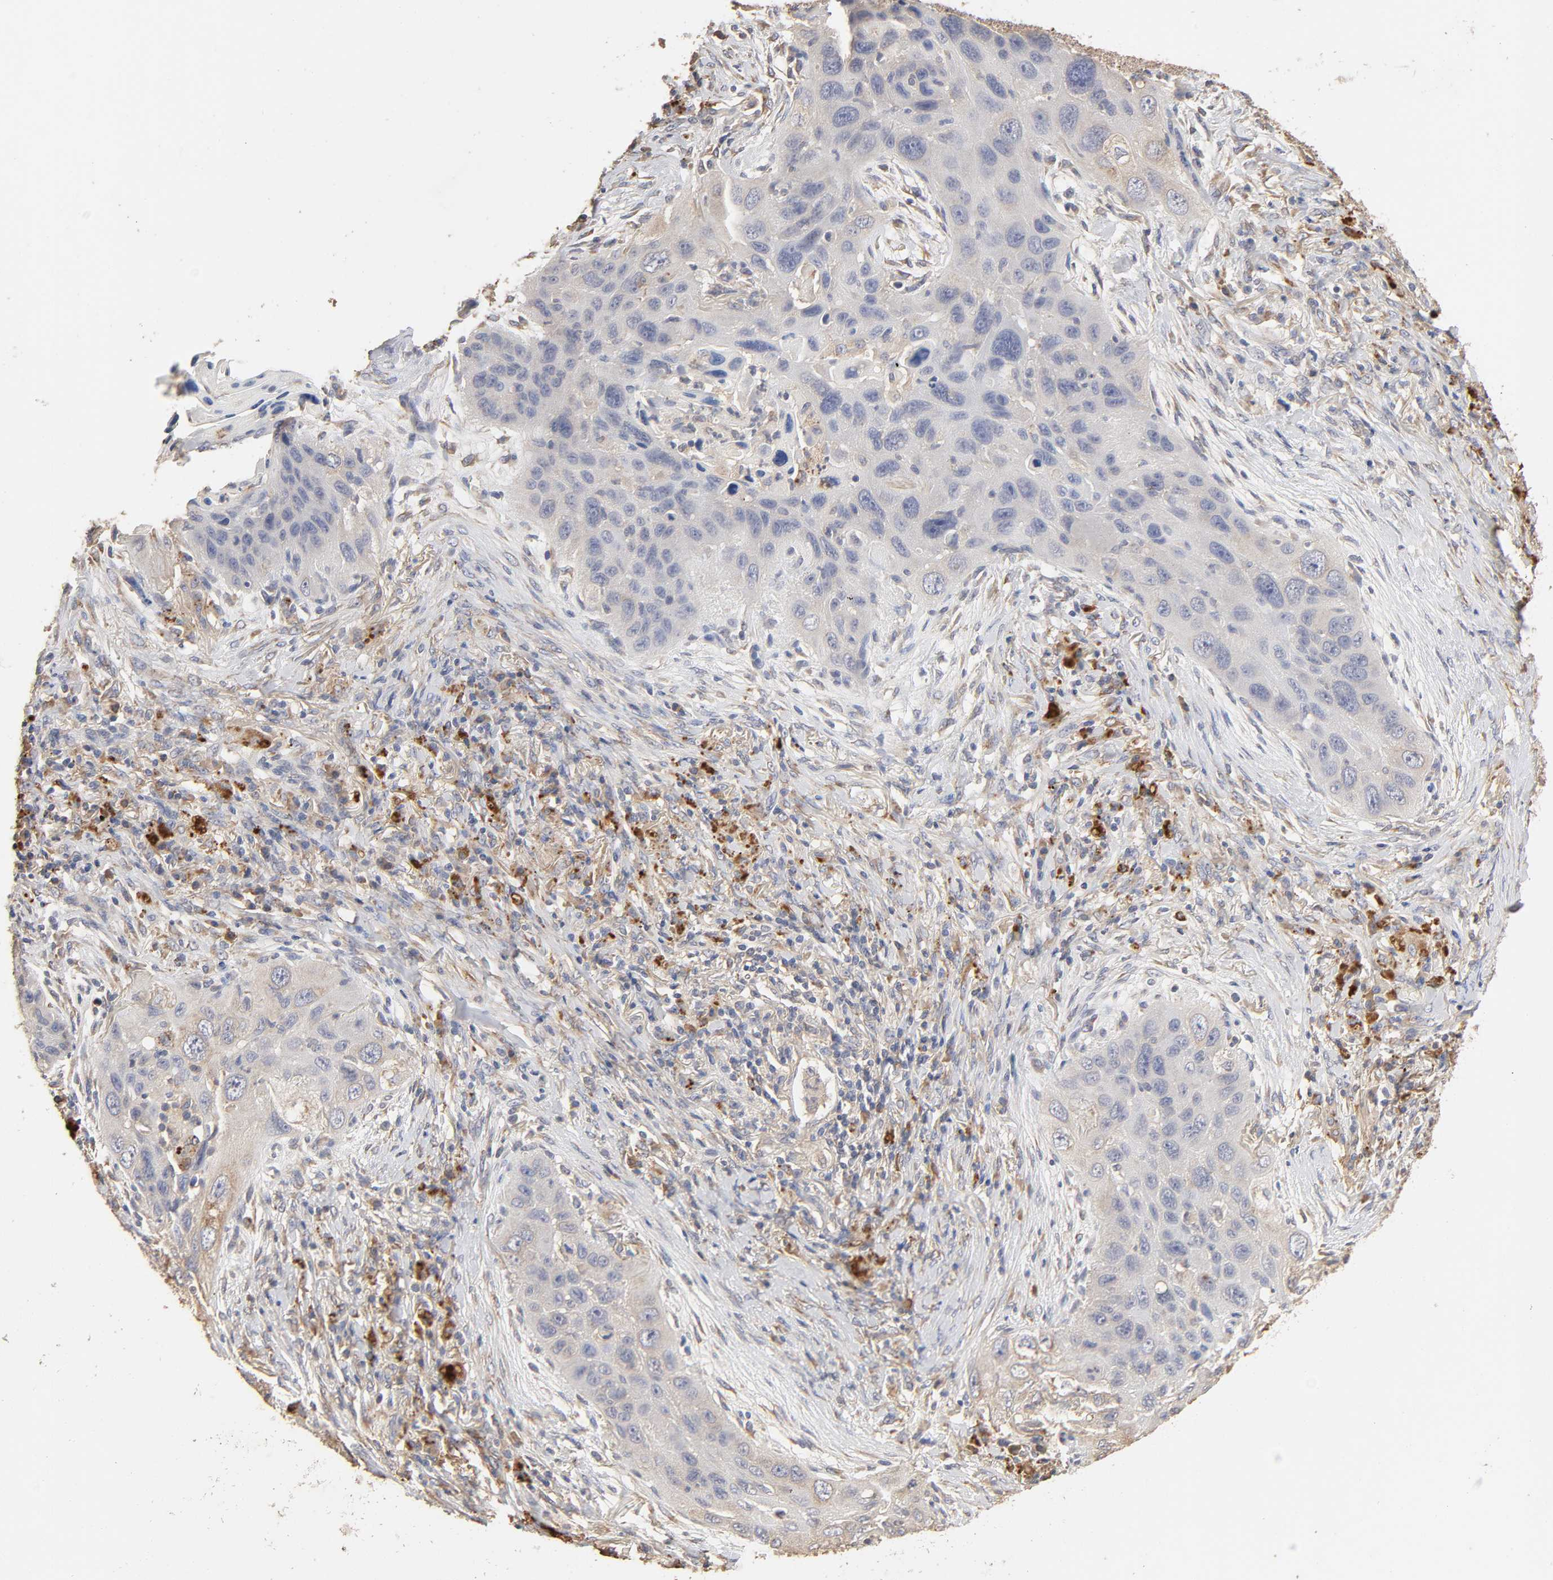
{"staining": {"intensity": "weak", "quantity": "<25%", "location": "cytoplasmic/membranous"}, "tissue": "lung cancer", "cell_type": "Tumor cells", "image_type": "cancer", "snomed": [{"axis": "morphology", "description": "Squamous cell carcinoma, NOS"}, {"axis": "topography", "description": "Lung"}], "caption": "Tumor cells are negative for brown protein staining in lung cancer (squamous cell carcinoma). The staining is performed using DAB brown chromogen with nuclei counter-stained in using hematoxylin.", "gene": "EIF4G2", "patient": {"sex": "female", "age": 67}}